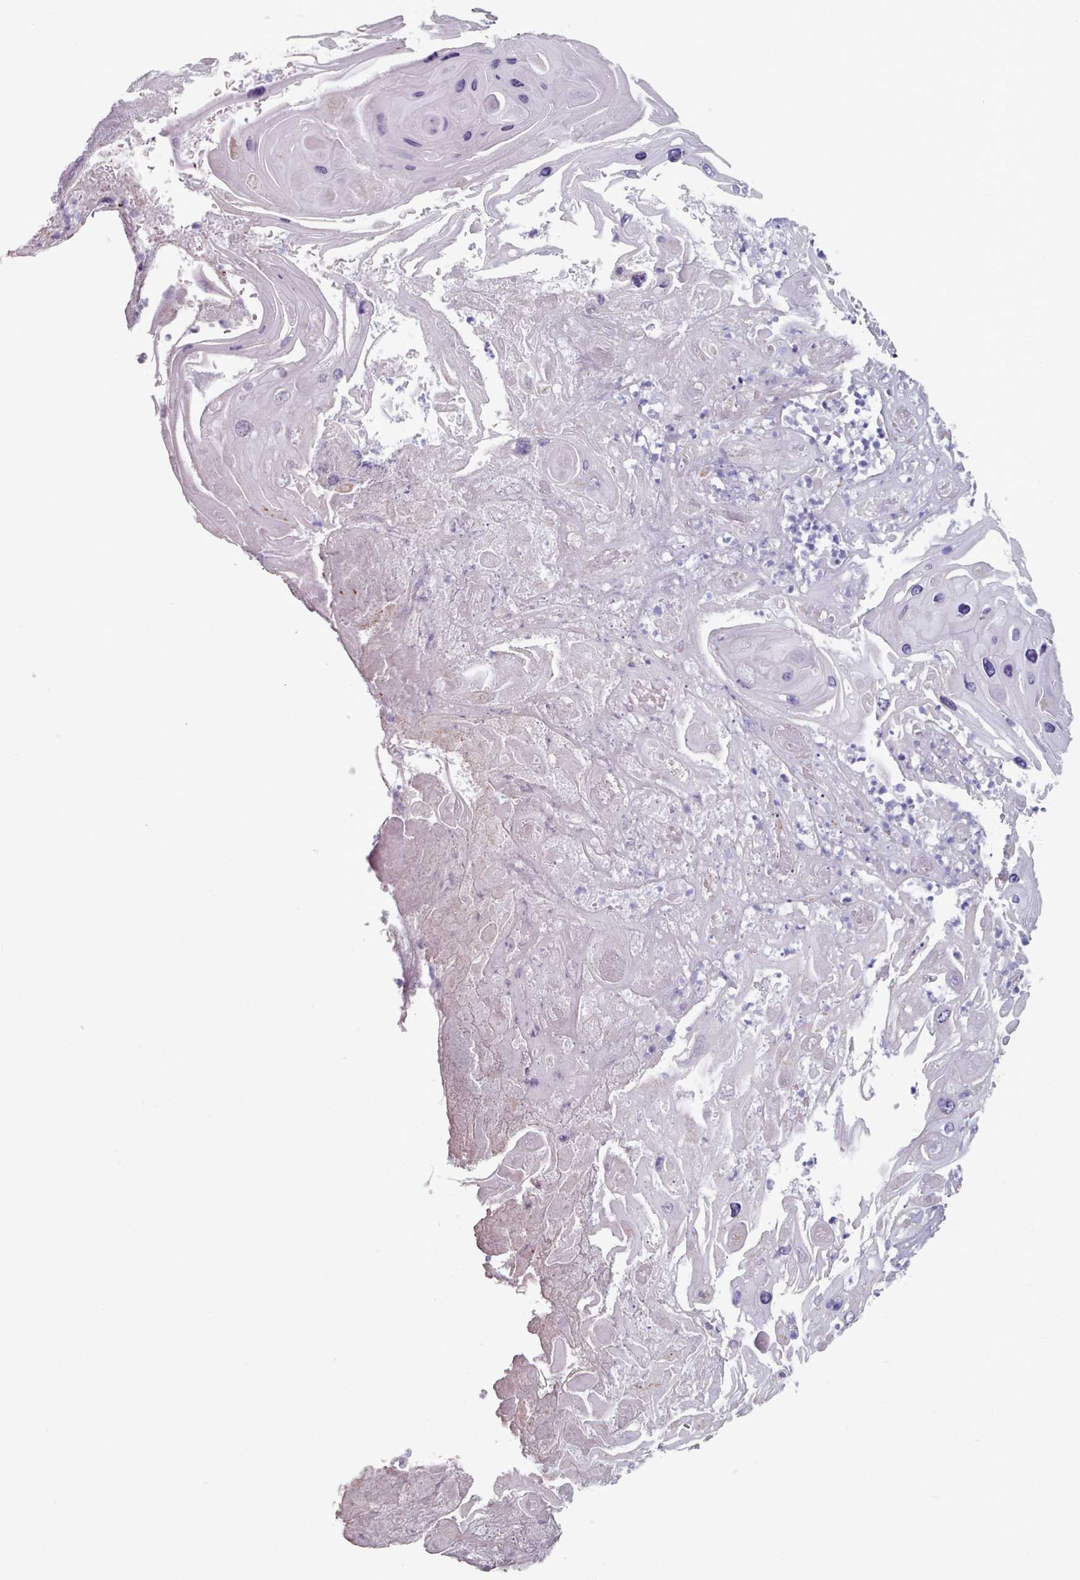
{"staining": {"intensity": "negative", "quantity": "none", "location": "none"}, "tissue": "skin cancer", "cell_type": "Tumor cells", "image_type": "cancer", "snomed": [{"axis": "morphology", "description": "Squamous cell carcinoma, NOS"}, {"axis": "topography", "description": "Skin"}], "caption": "Immunohistochemistry of skin squamous cell carcinoma reveals no expression in tumor cells.", "gene": "HAO1", "patient": {"sex": "male", "age": 55}}